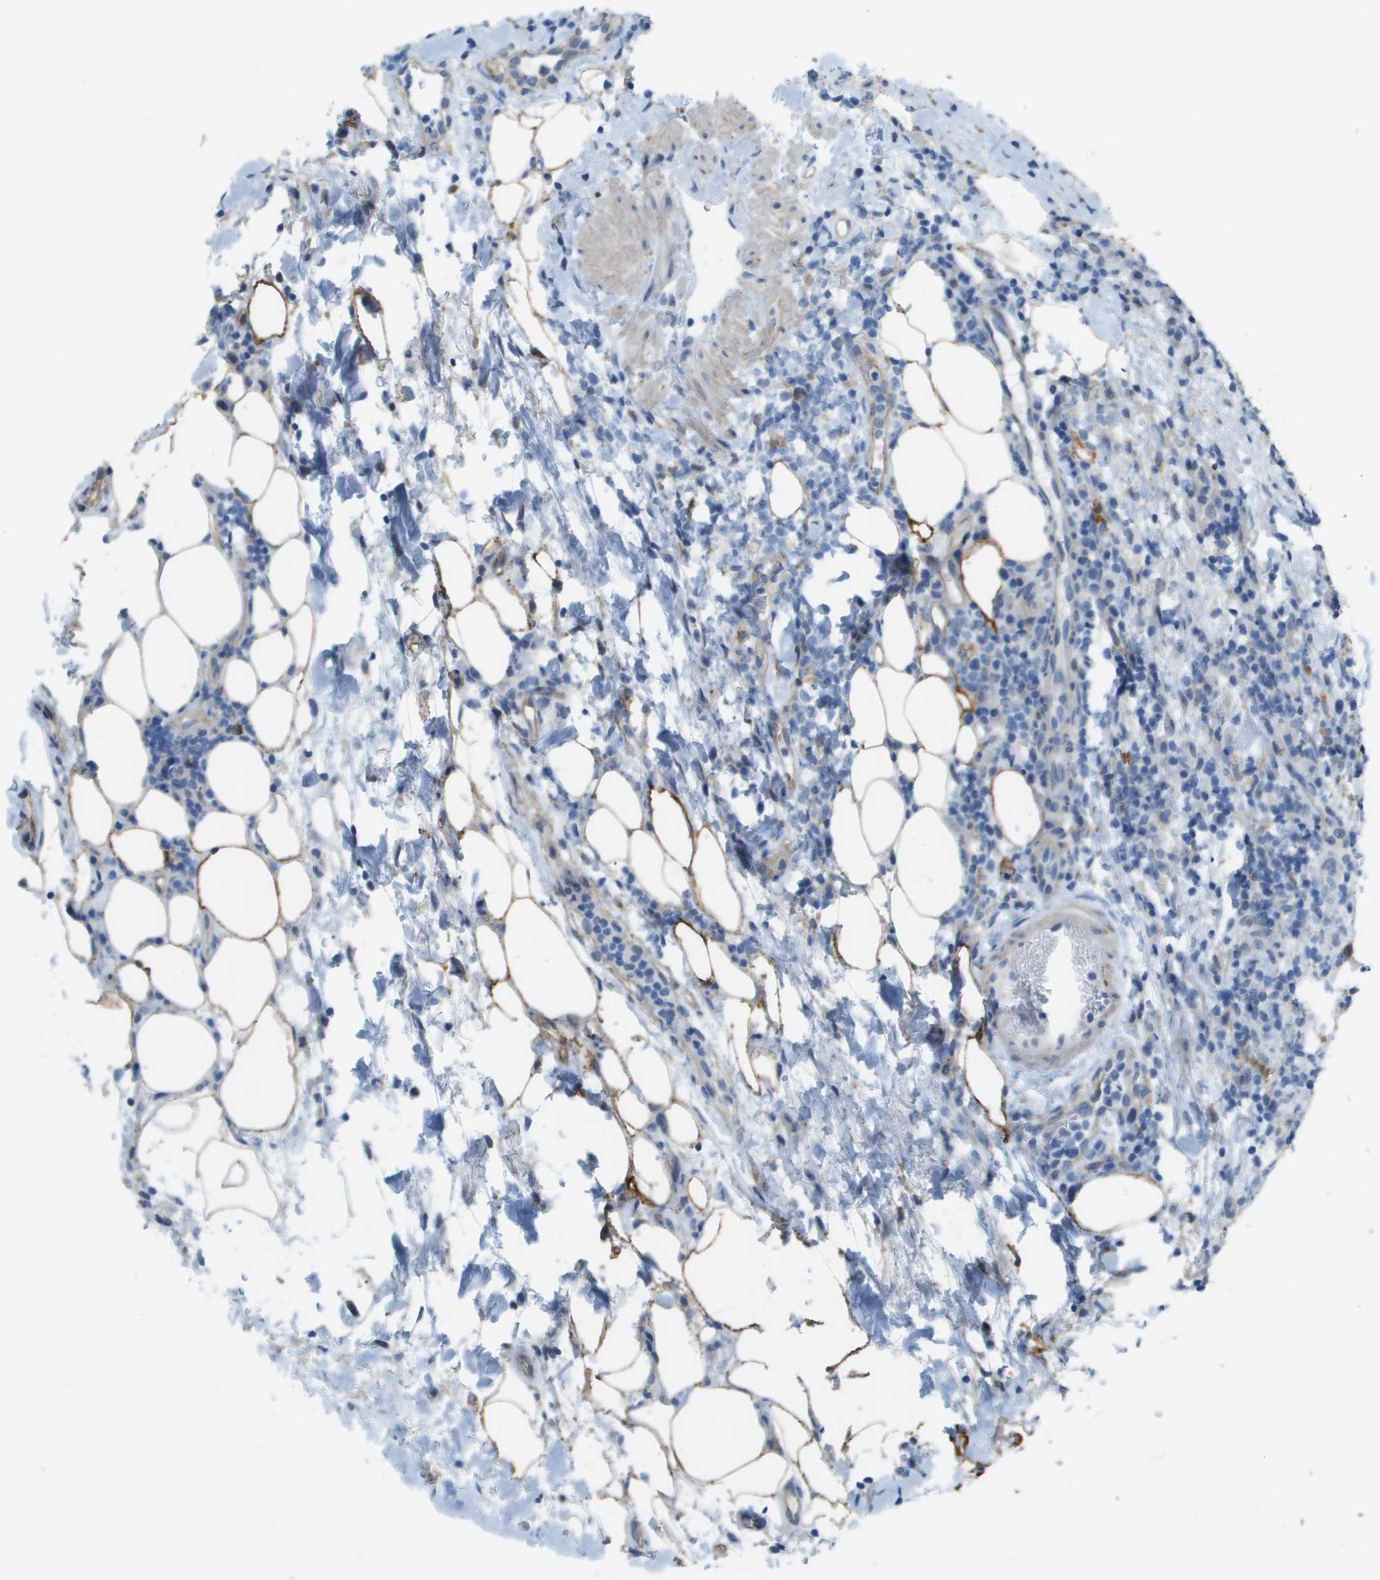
{"staining": {"intensity": "negative", "quantity": "none", "location": "none"}, "tissue": "lymphoma", "cell_type": "Tumor cells", "image_type": "cancer", "snomed": [{"axis": "morphology", "description": "Malignant lymphoma, non-Hodgkin's type, High grade"}, {"axis": "topography", "description": "Lymph node"}], "caption": "Tumor cells show no significant protein staining in high-grade malignant lymphoma, non-Hodgkin's type.", "gene": "ZBTB43", "patient": {"sex": "female", "age": 76}}